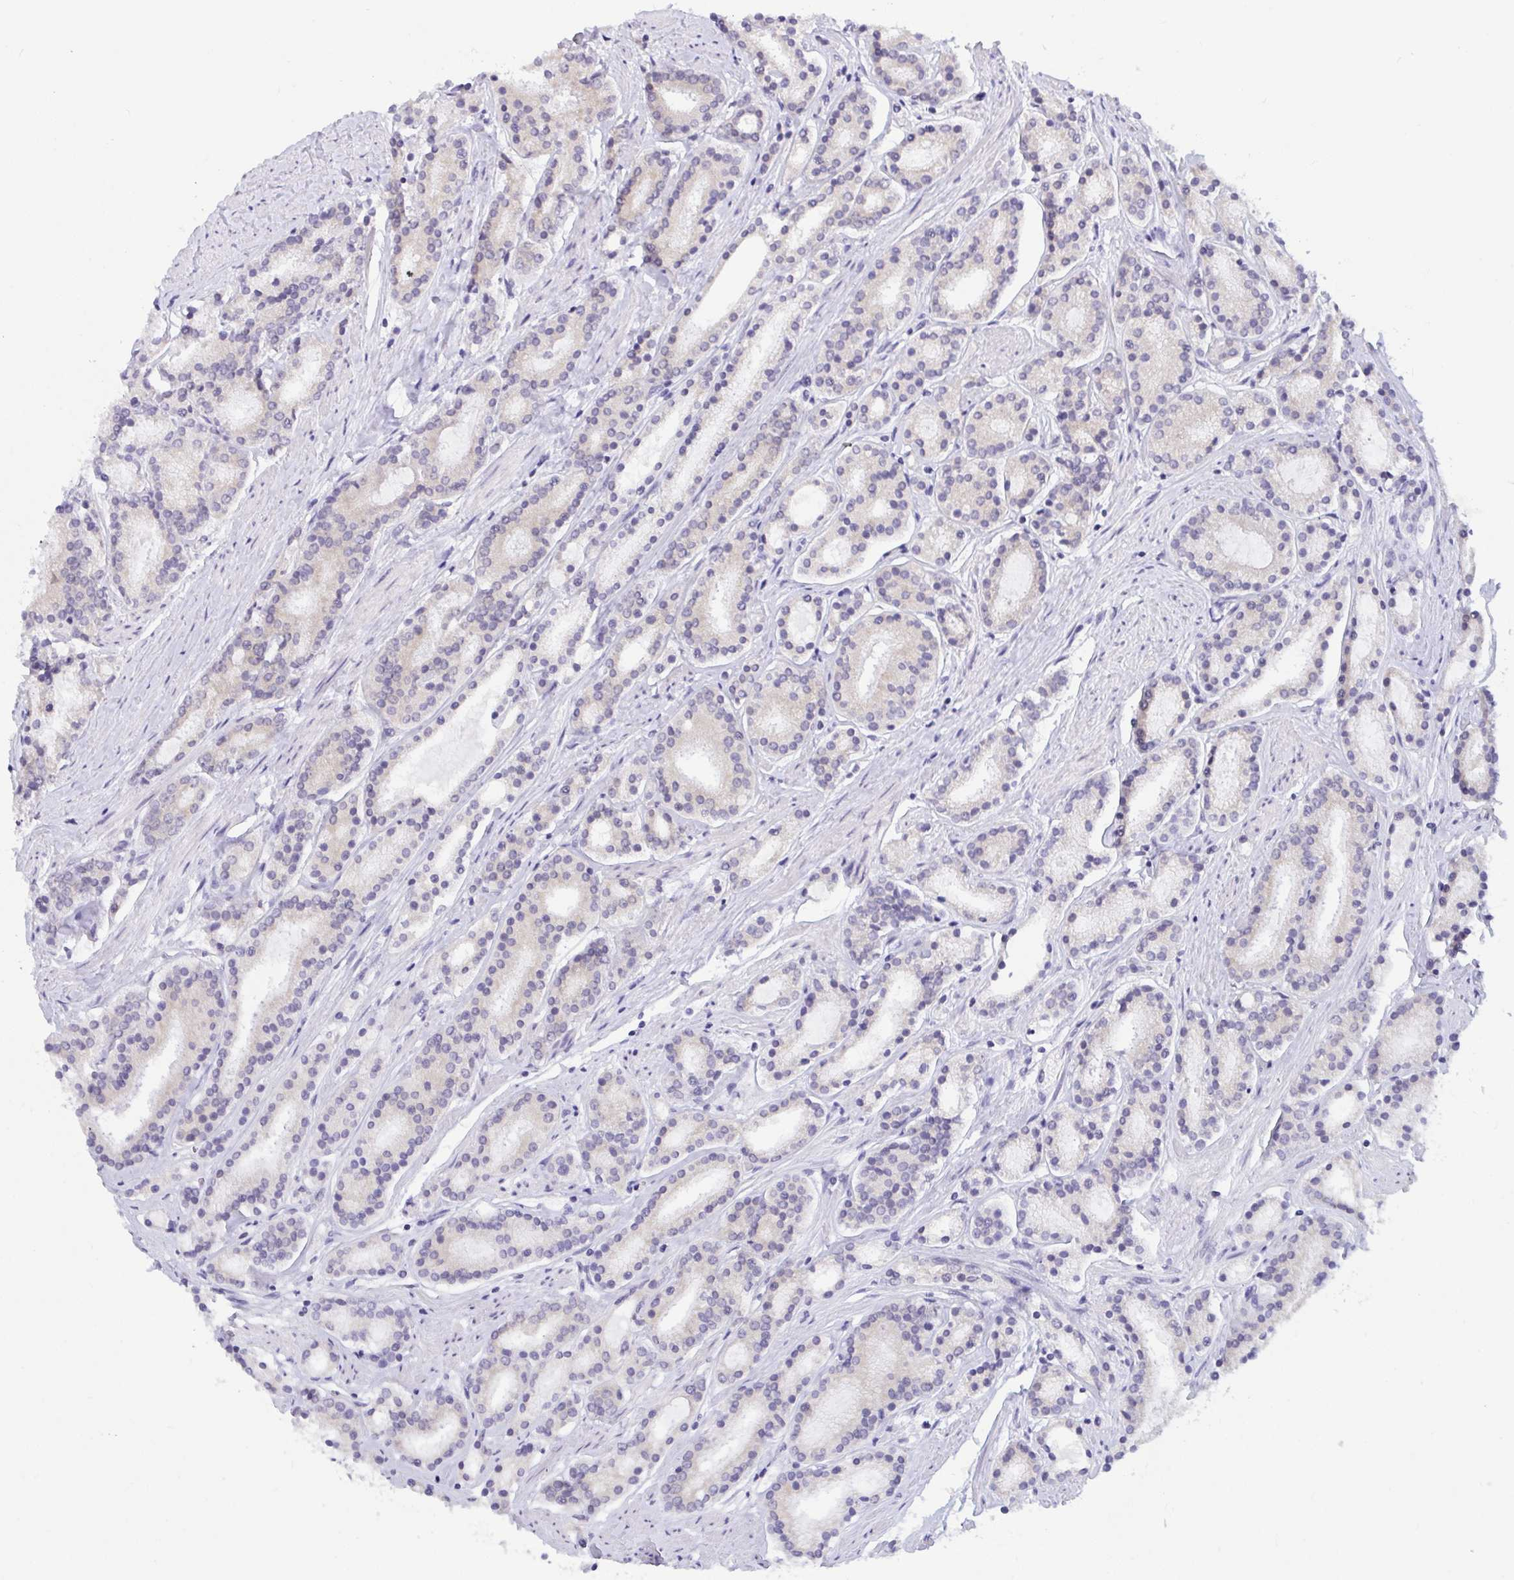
{"staining": {"intensity": "weak", "quantity": "<25%", "location": "cytoplasmic/membranous"}, "tissue": "prostate cancer", "cell_type": "Tumor cells", "image_type": "cancer", "snomed": [{"axis": "morphology", "description": "Adenocarcinoma, High grade"}, {"axis": "topography", "description": "Prostate"}], "caption": "Tumor cells are negative for brown protein staining in prostate cancer.", "gene": "CAMLG", "patient": {"sex": "male", "age": 63}}